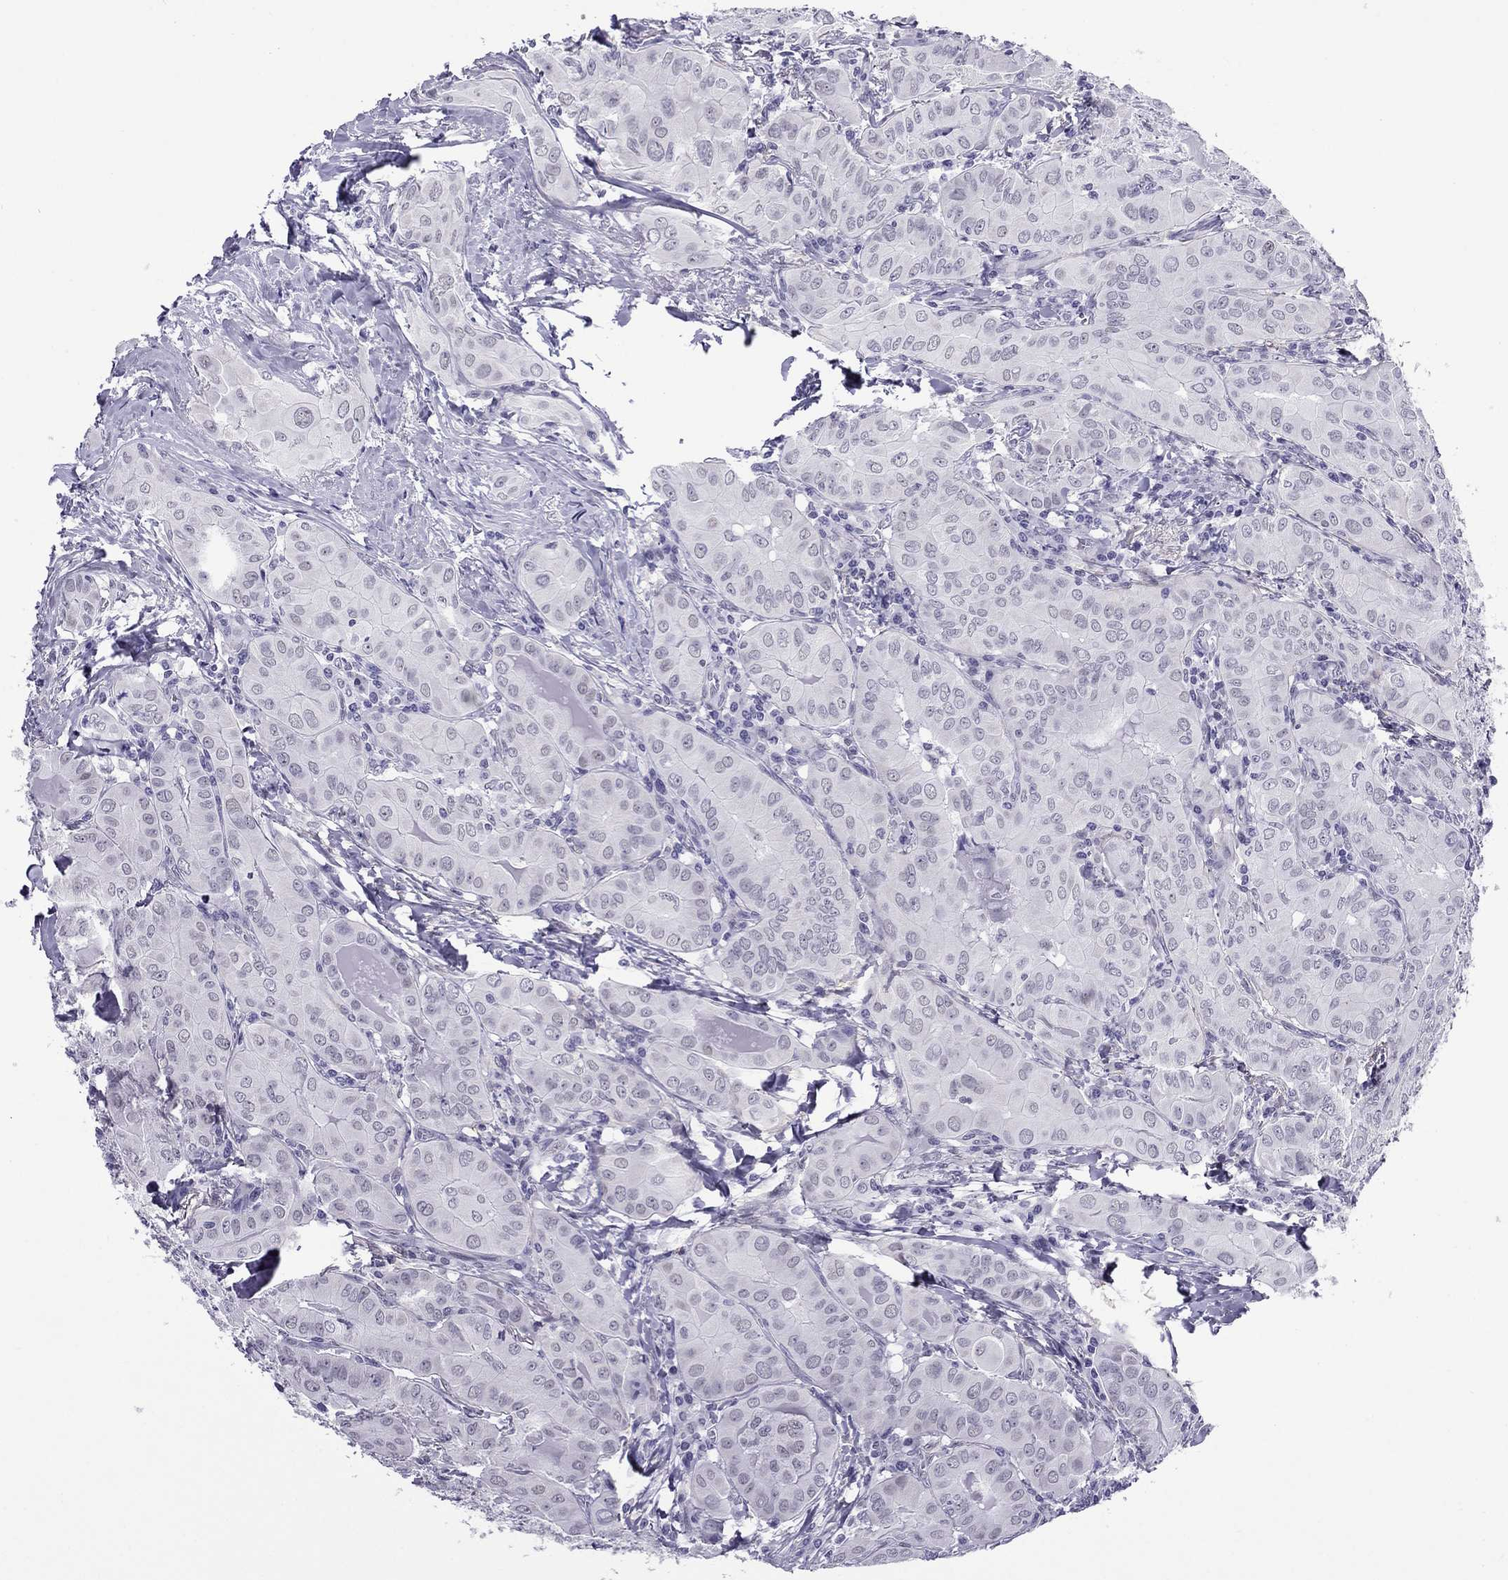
{"staining": {"intensity": "negative", "quantity": "none", "location": "none"}, "tissue": "thyroid cancer", "cell_type": "Tumor cells", "image_type": "cancer", "snomed": [{"axis": "morphology", "description": "Papillary adenocarcinoma, NOS"}, {"axis": "topography", "description": "Thyroid gland"}], "caption": "IHC of human thyroid cancer (papillary adenocarcinoma) reveals no positivity in tumor cells.", "gene": "ZNF646", "patient": {"sex": "female", "age": 37}}